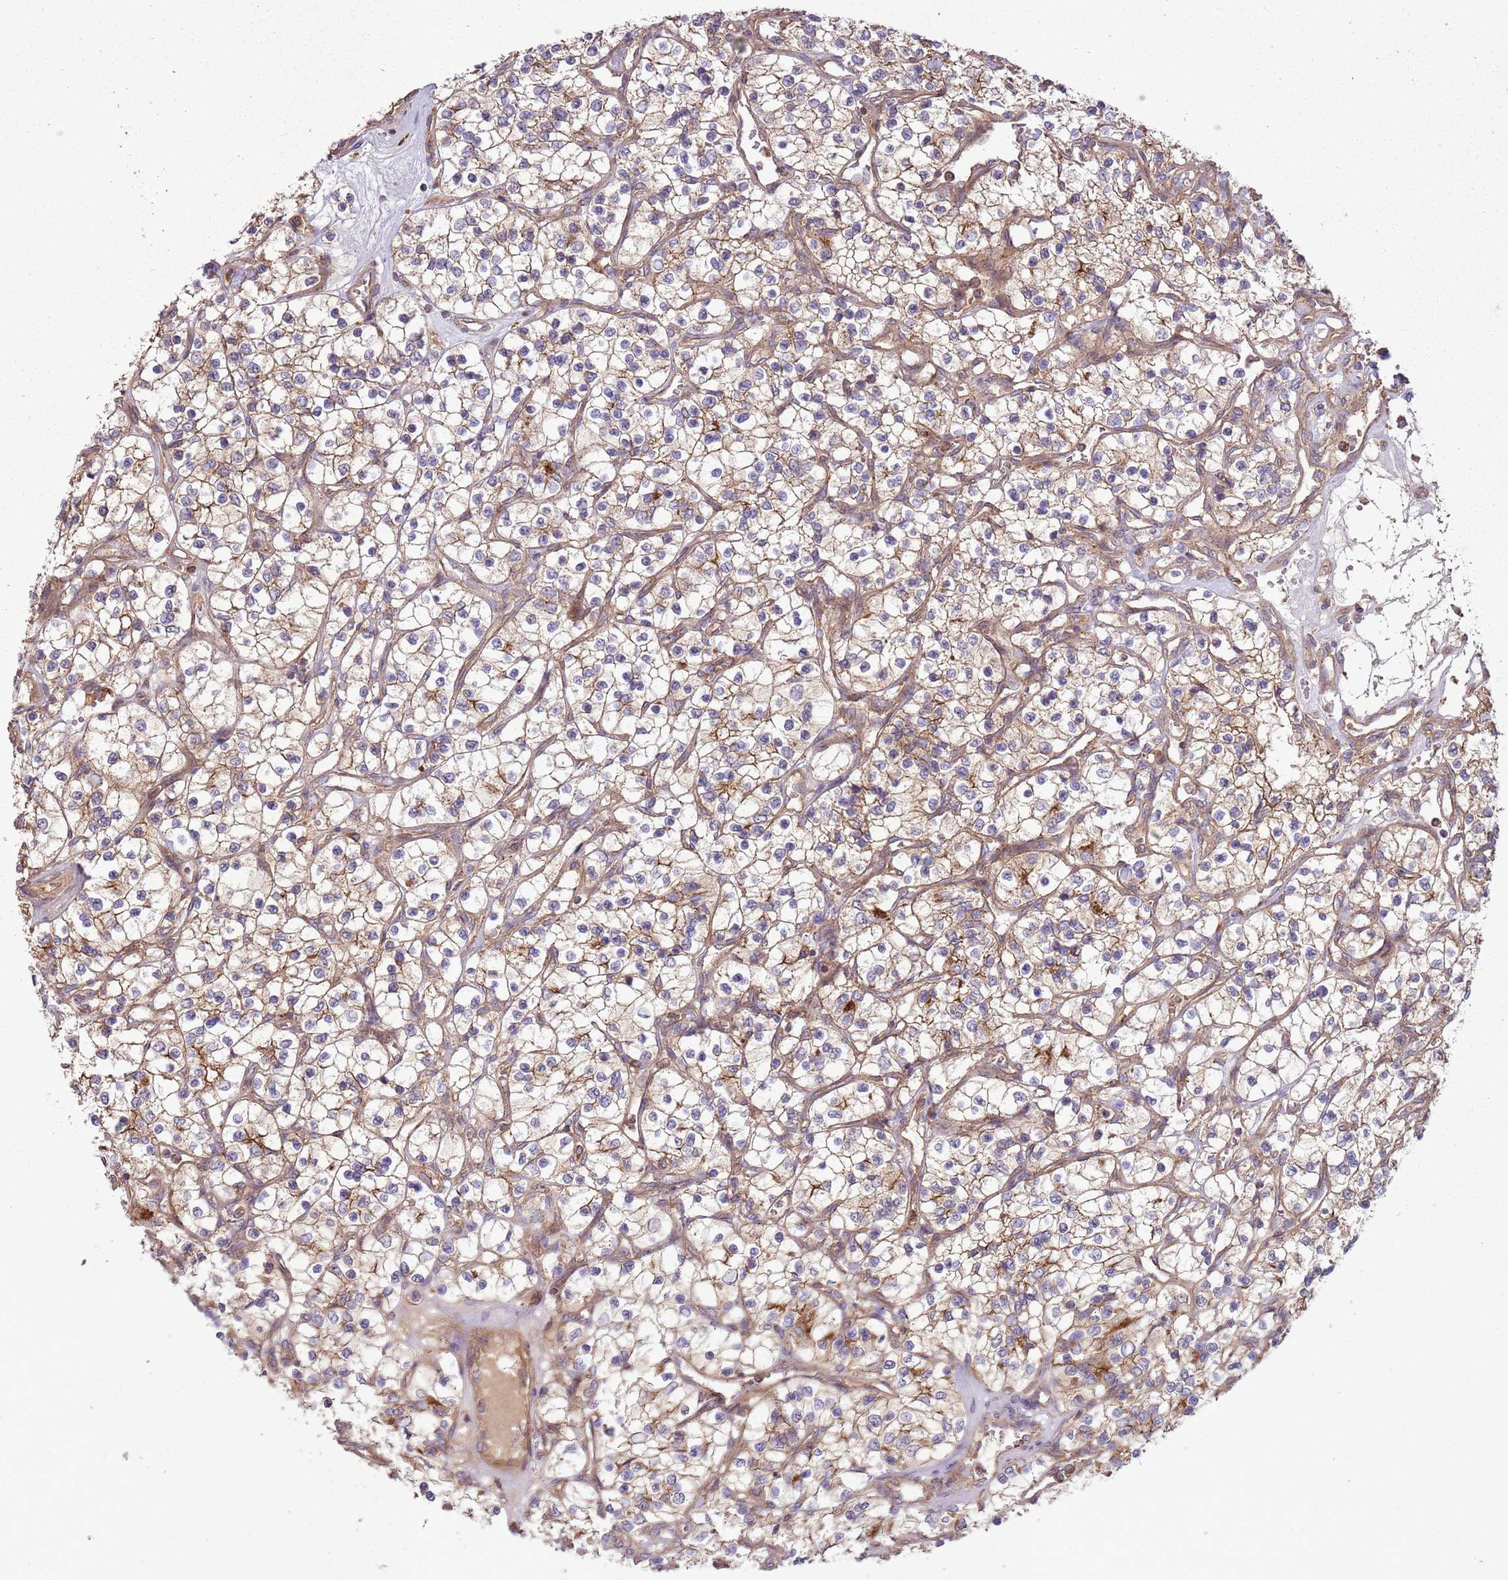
{"staining": {"intensity": "weak", "quantity": ">75%", "location": "cytoplasmic/membranous"}, "tissue": "renal cancer", "cell_type": "Tumor cells", "image_type": "cancer", "snomed": [{"axis": "morphology", "description": "Adenocarcinoma, NOS"}, {"axis": "topography", "description": "Kidney"}], "caption": "This photomicrograph exhibits IHC staining of human adenocarcinoma (renal), with low weak cytoplasmic/membranous staining in approximately >75% of tumor cells.", "gene": "ANKRD24", "patient": {"sex": "female", "age": 69}}